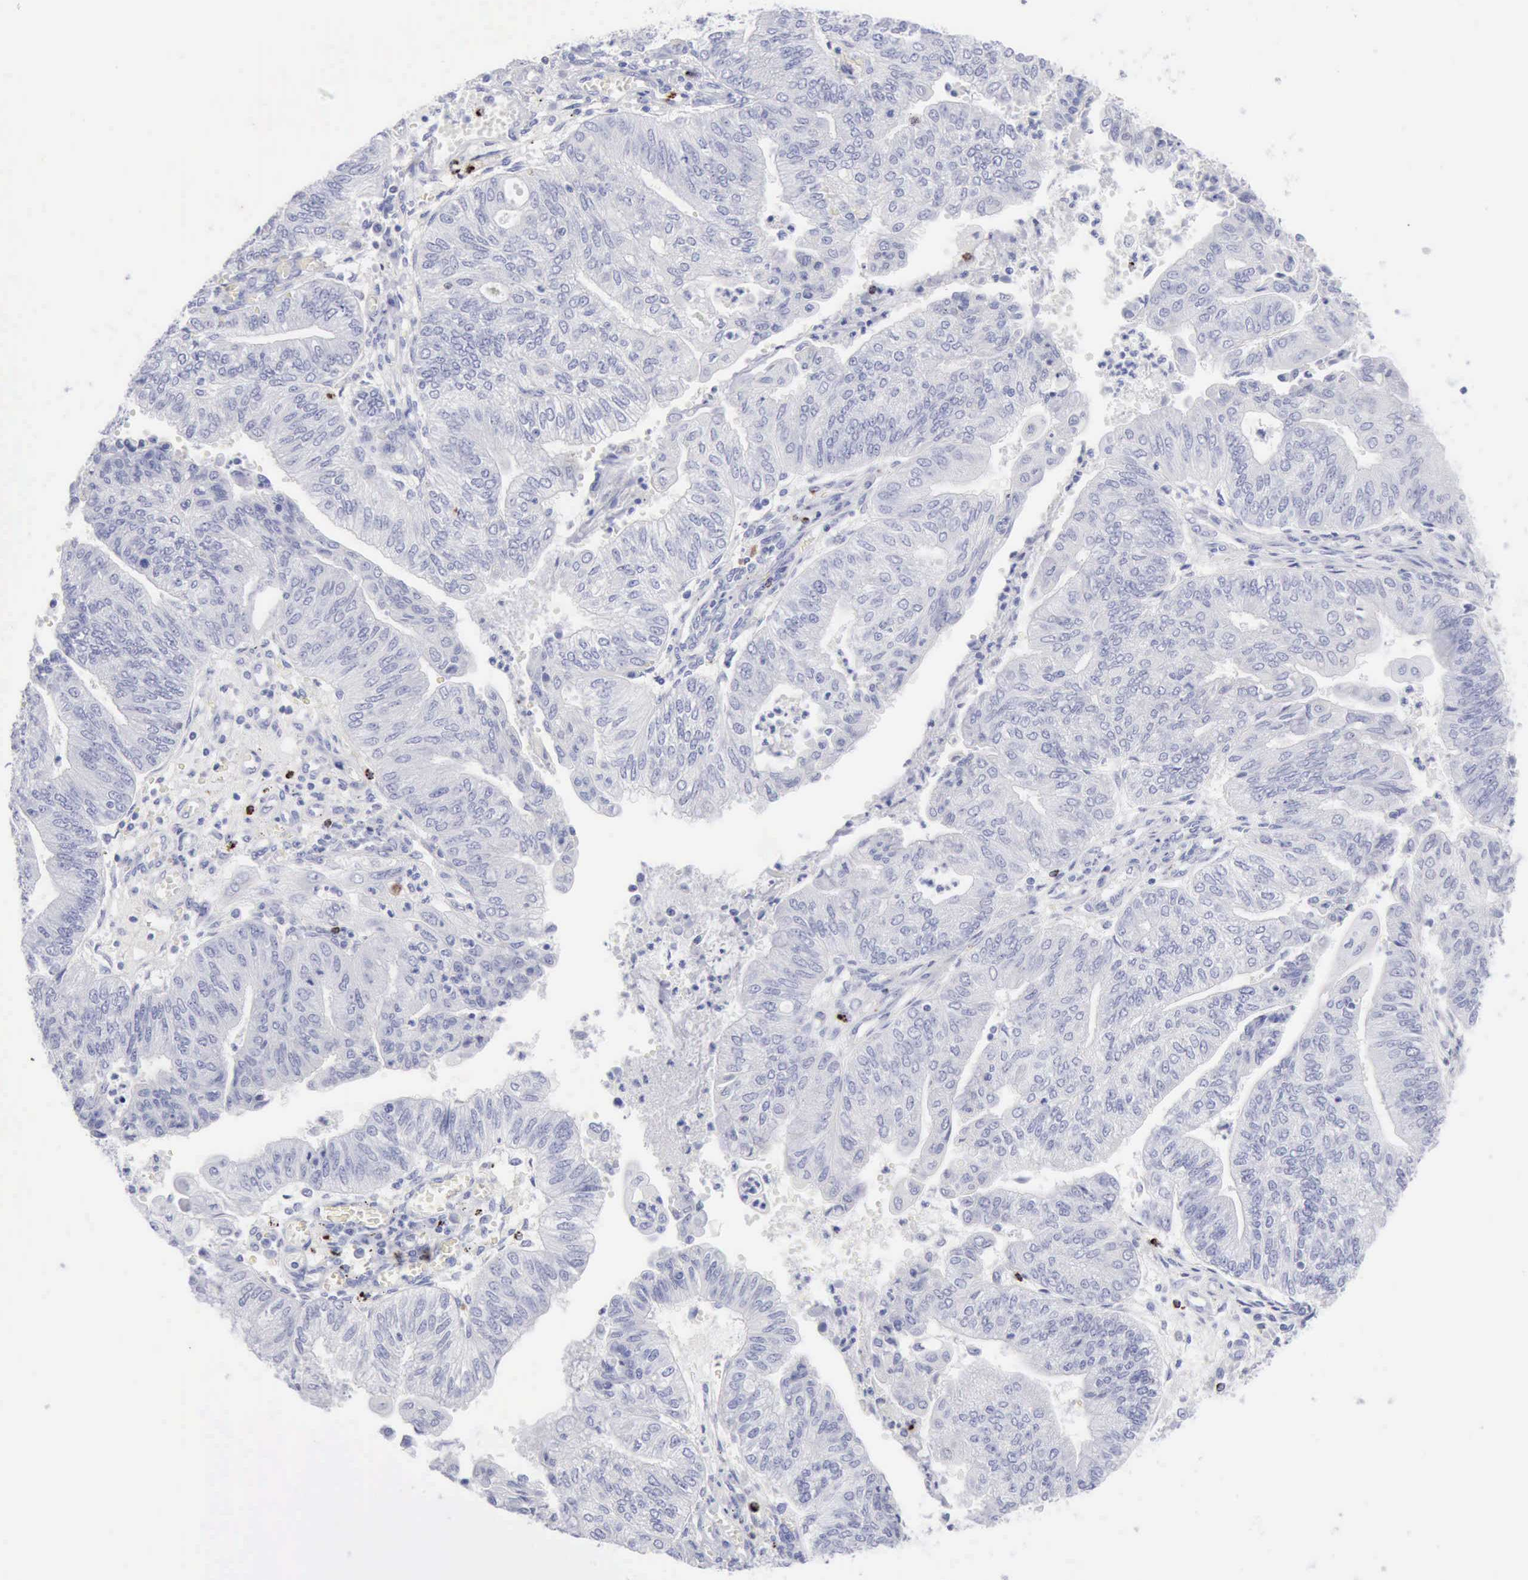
{"staining": {"intensity": "negative", "quantity": "none", "location": "none"}, "tissue": "endometrial cancer", "cell_type": "Tumor cells", "image_type": "cancer", "snomed": [{"axis": "morphology", "description": "Adenocarcinoma, NOS"}, {"axis": "topography", "description": "Endometrium"}], "caption": "Image shows no significant protein positivity in tumor cells of adenocarcinoma (endometrial). Nuclei are stained in blue.", "gene": "GZMB", "patient": {"sex": "female", "age": 59}}